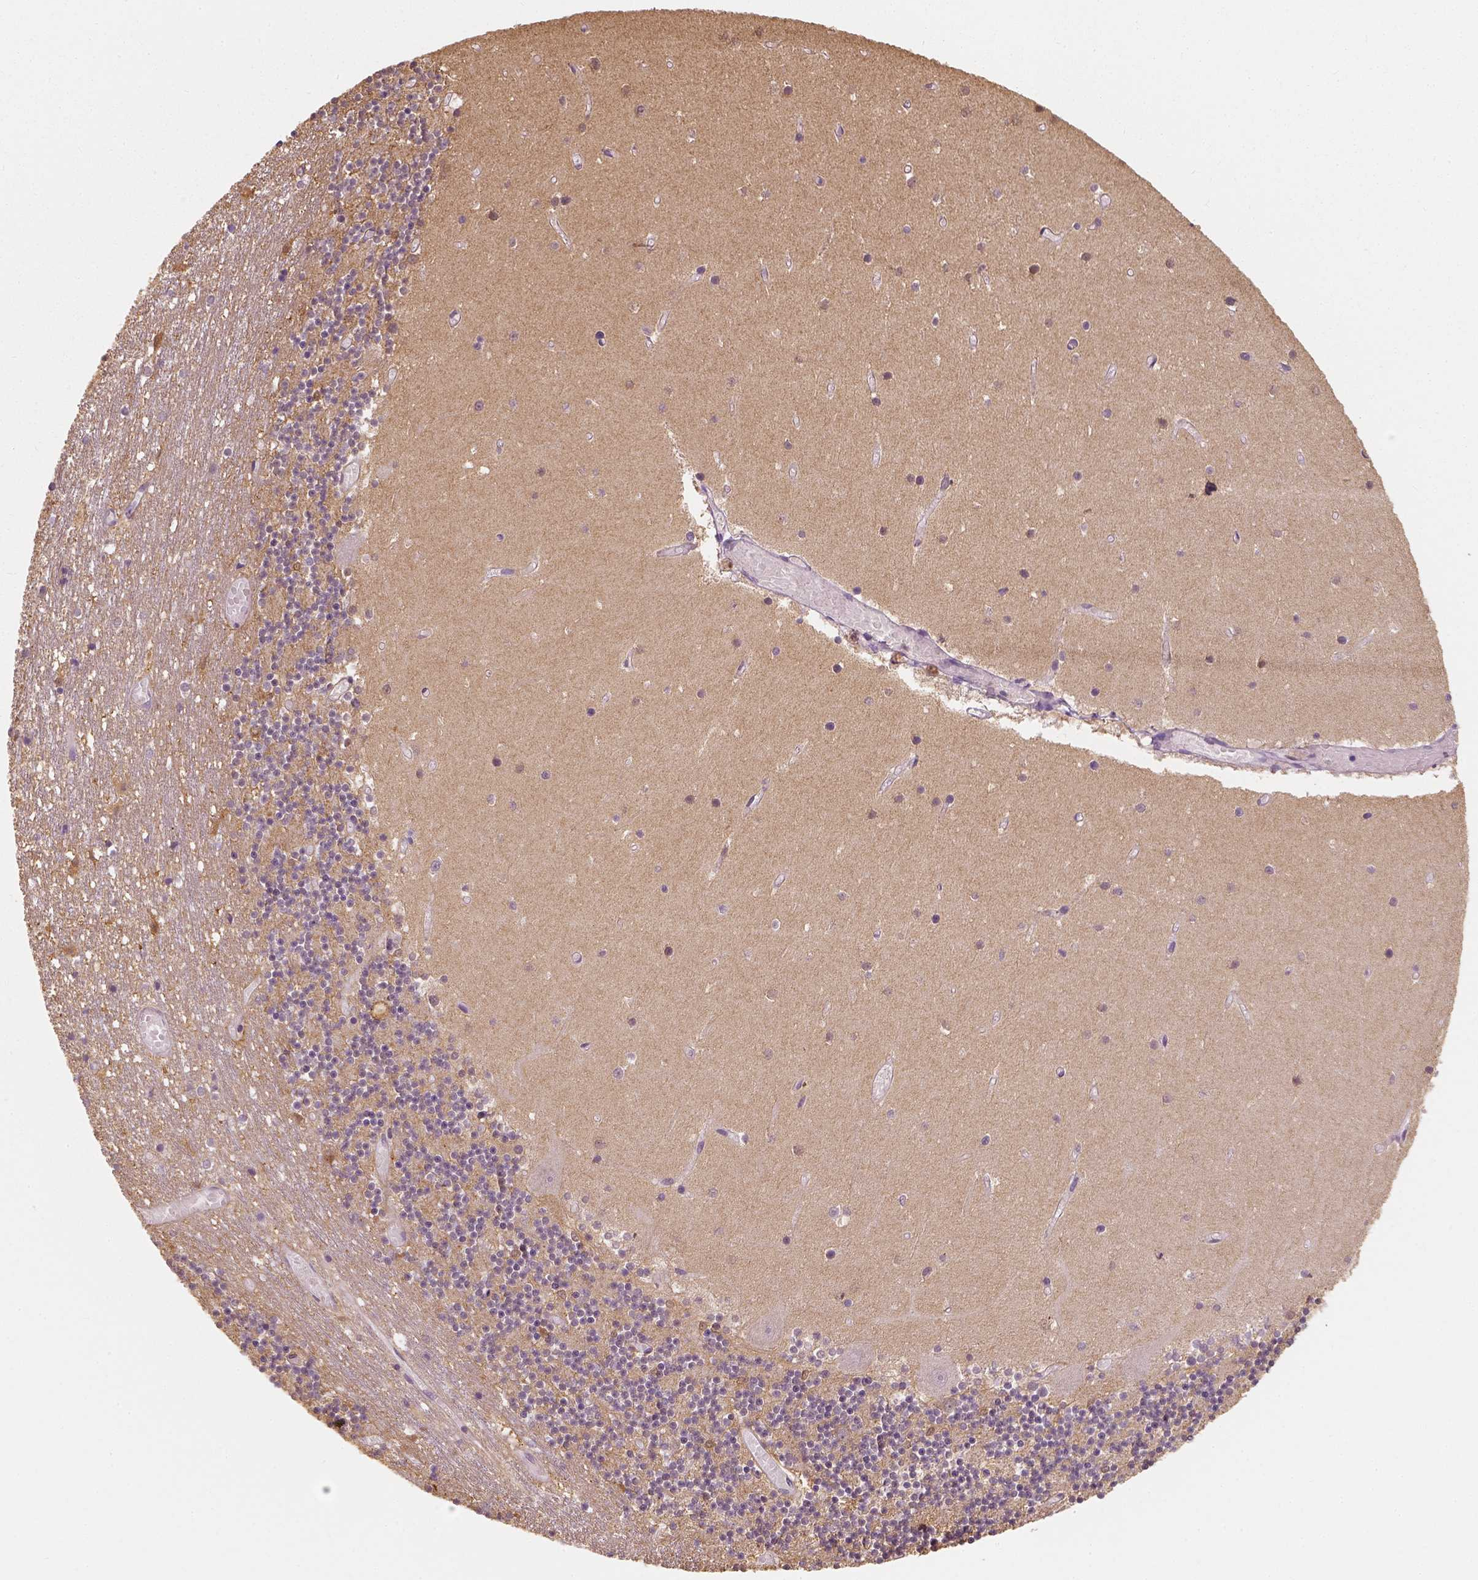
{"staining": {"intensity": "moderate", "quantity": "<25%", "location": "cytoplasmic/membranous"}, "tissue": "cerebellum", "cell_type": "Cells in granular layer", "image_type": "normal", "snomed": [{"axis": "morphology", "description": "Normal tissue, NOS"}, {"axis": "topography", "description": "Cerebellum"}], "caption": "Immunohistochemical staining of unremarkable cerebellum exhibits moderate cytoplasmic/membranous protein staining in approximately <25% of cells in granular layer. The protein of interest is stained brown, and the nuclei are stained in blue (DAB IHC with brightfield microscopy, high magnification).", "gene": "SQSTM1", "patient": {"sex": "female", "age": 28}}